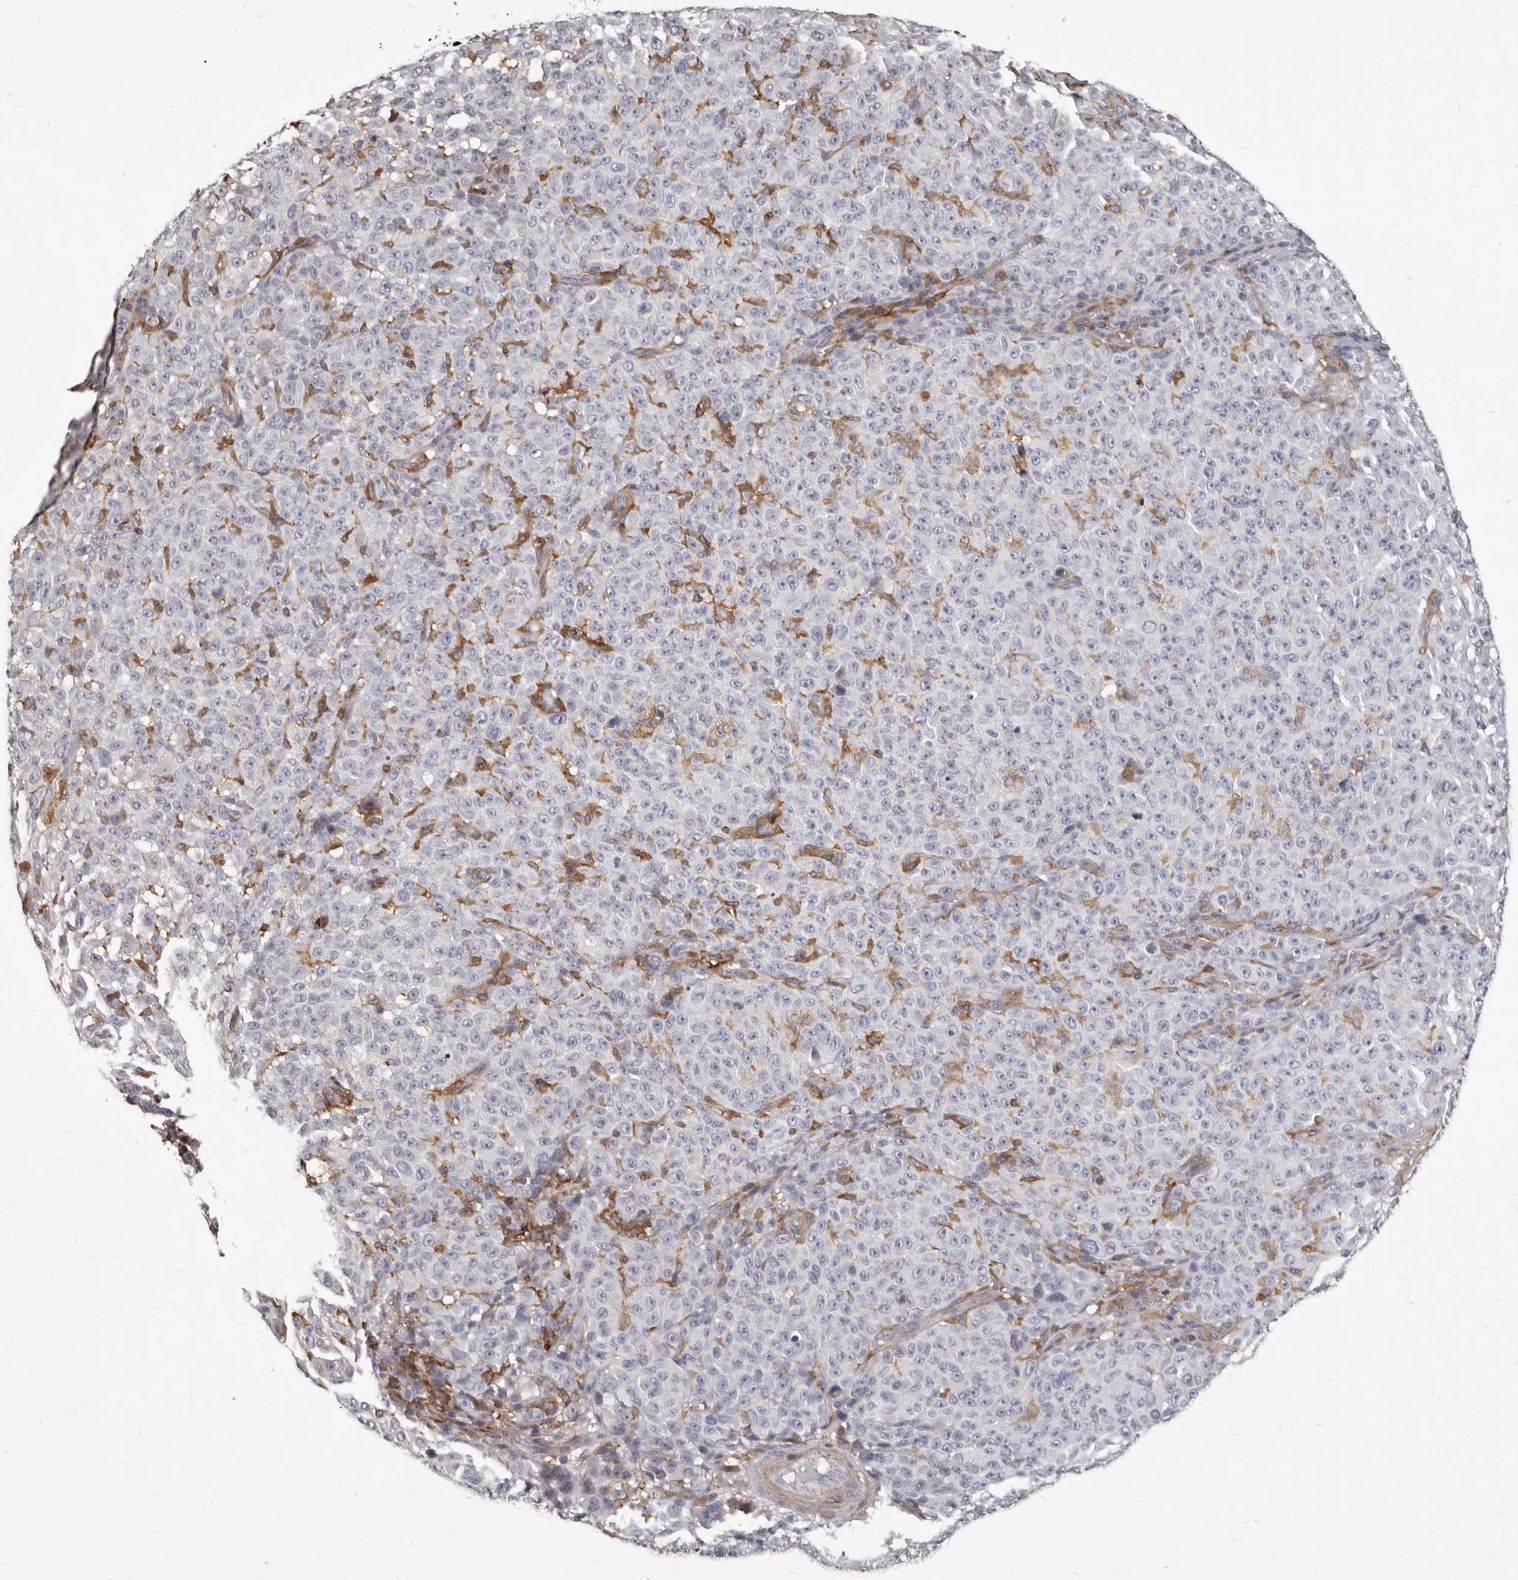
{"staining": {"intensity": "negative", "quantity": "none", "location": "none"}, "tissue": "melanoma", "cell_type": "Tumor cells", "image_type": "cancer", "snomed": [{"axis": "morphology", "description": "Malignant melanoma, NOS"}, {"axis": "topography", "description": "Skin"}], "caption": "IHC micrograph of neoplastic tissue: human melanoma stained with DAB (3,3'-diaminobenzidine) reveals no significant protein positivity in tumor cells.", "gene": "NIBAN1", "patient": {"sex": "female", "age": 82}}